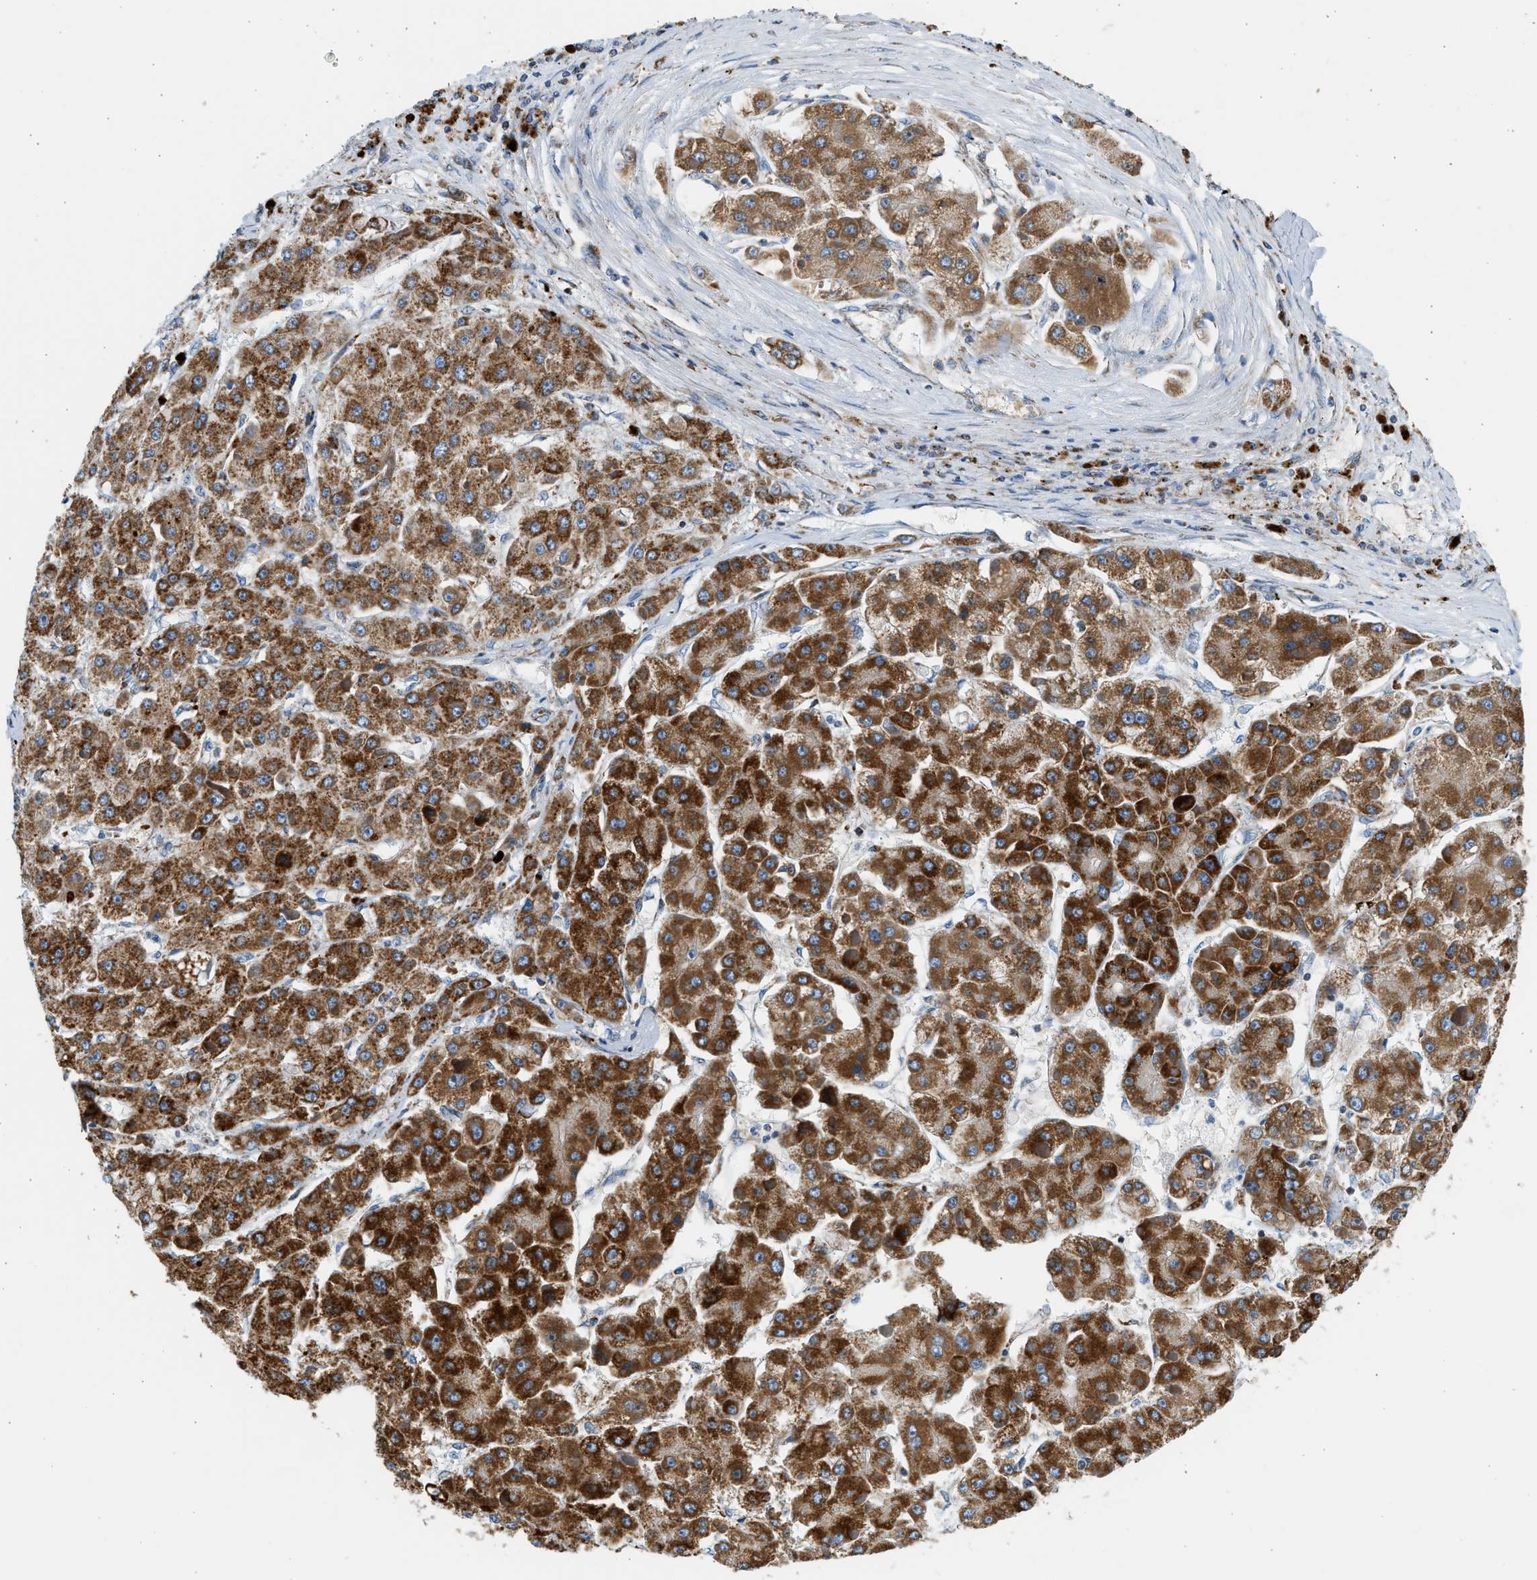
{"staining": {"intensity": "strong", "quantity": ">75%", "location": "cytoplasmic/membranous"}, "tissue": "liver cancer", "cell_type": "Tumor cells", "image_type": "cancer", "snomed": [{"axis": "morphology", "description": "Carcinoma, Hepatocellular, NOS"}, {"axis": "topography", "description": "Liver"}], "caption": "An image of human liver cancer (hepatocellular carcinoma) stained for a protein exhibits strong cytoplasmic/membranous brown staining in tumor cells.", "gene": "KCNMB3", "patient": {"sex": "female", "age": 73}}